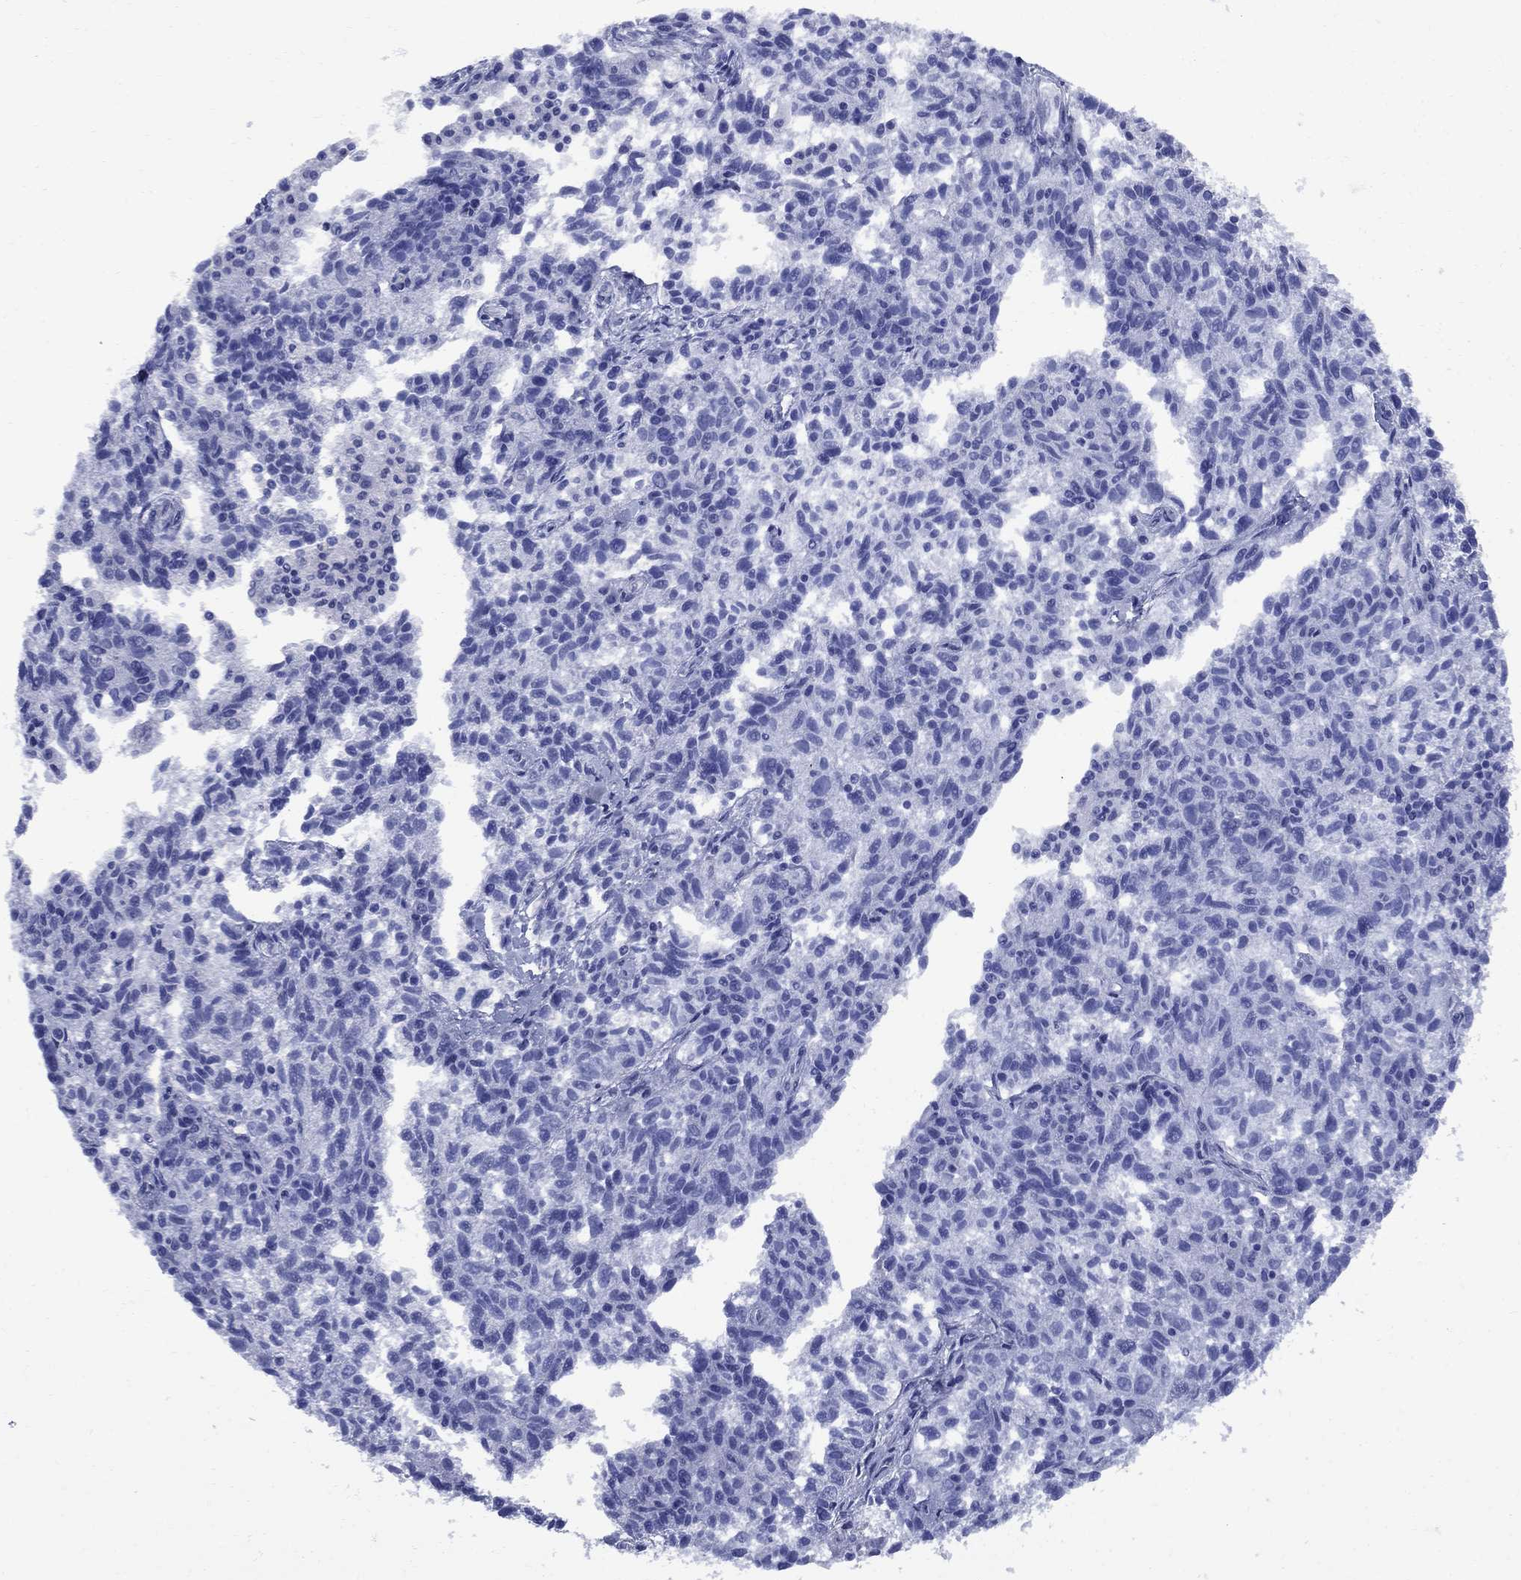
{"staining": {"intensity": "negative", "quantity": "none", "location": "none"}, "tissue": "ovarian cancer", "cell_type": "Tumor cells", "image_type": "cancer", "snomed": [{"axis": "morphology", "description": "Cystadenocarcinoma, serous, NOS"}, {"axis": "topography", "description": "Ovary"}], "caption": "A photomicrograph of ovarian serous cystadenocarcinoma stained for a protein shows no brown staining in tumor cells.", "gene": "SMCP", "patient": {"sex": "female", "age": 71}}